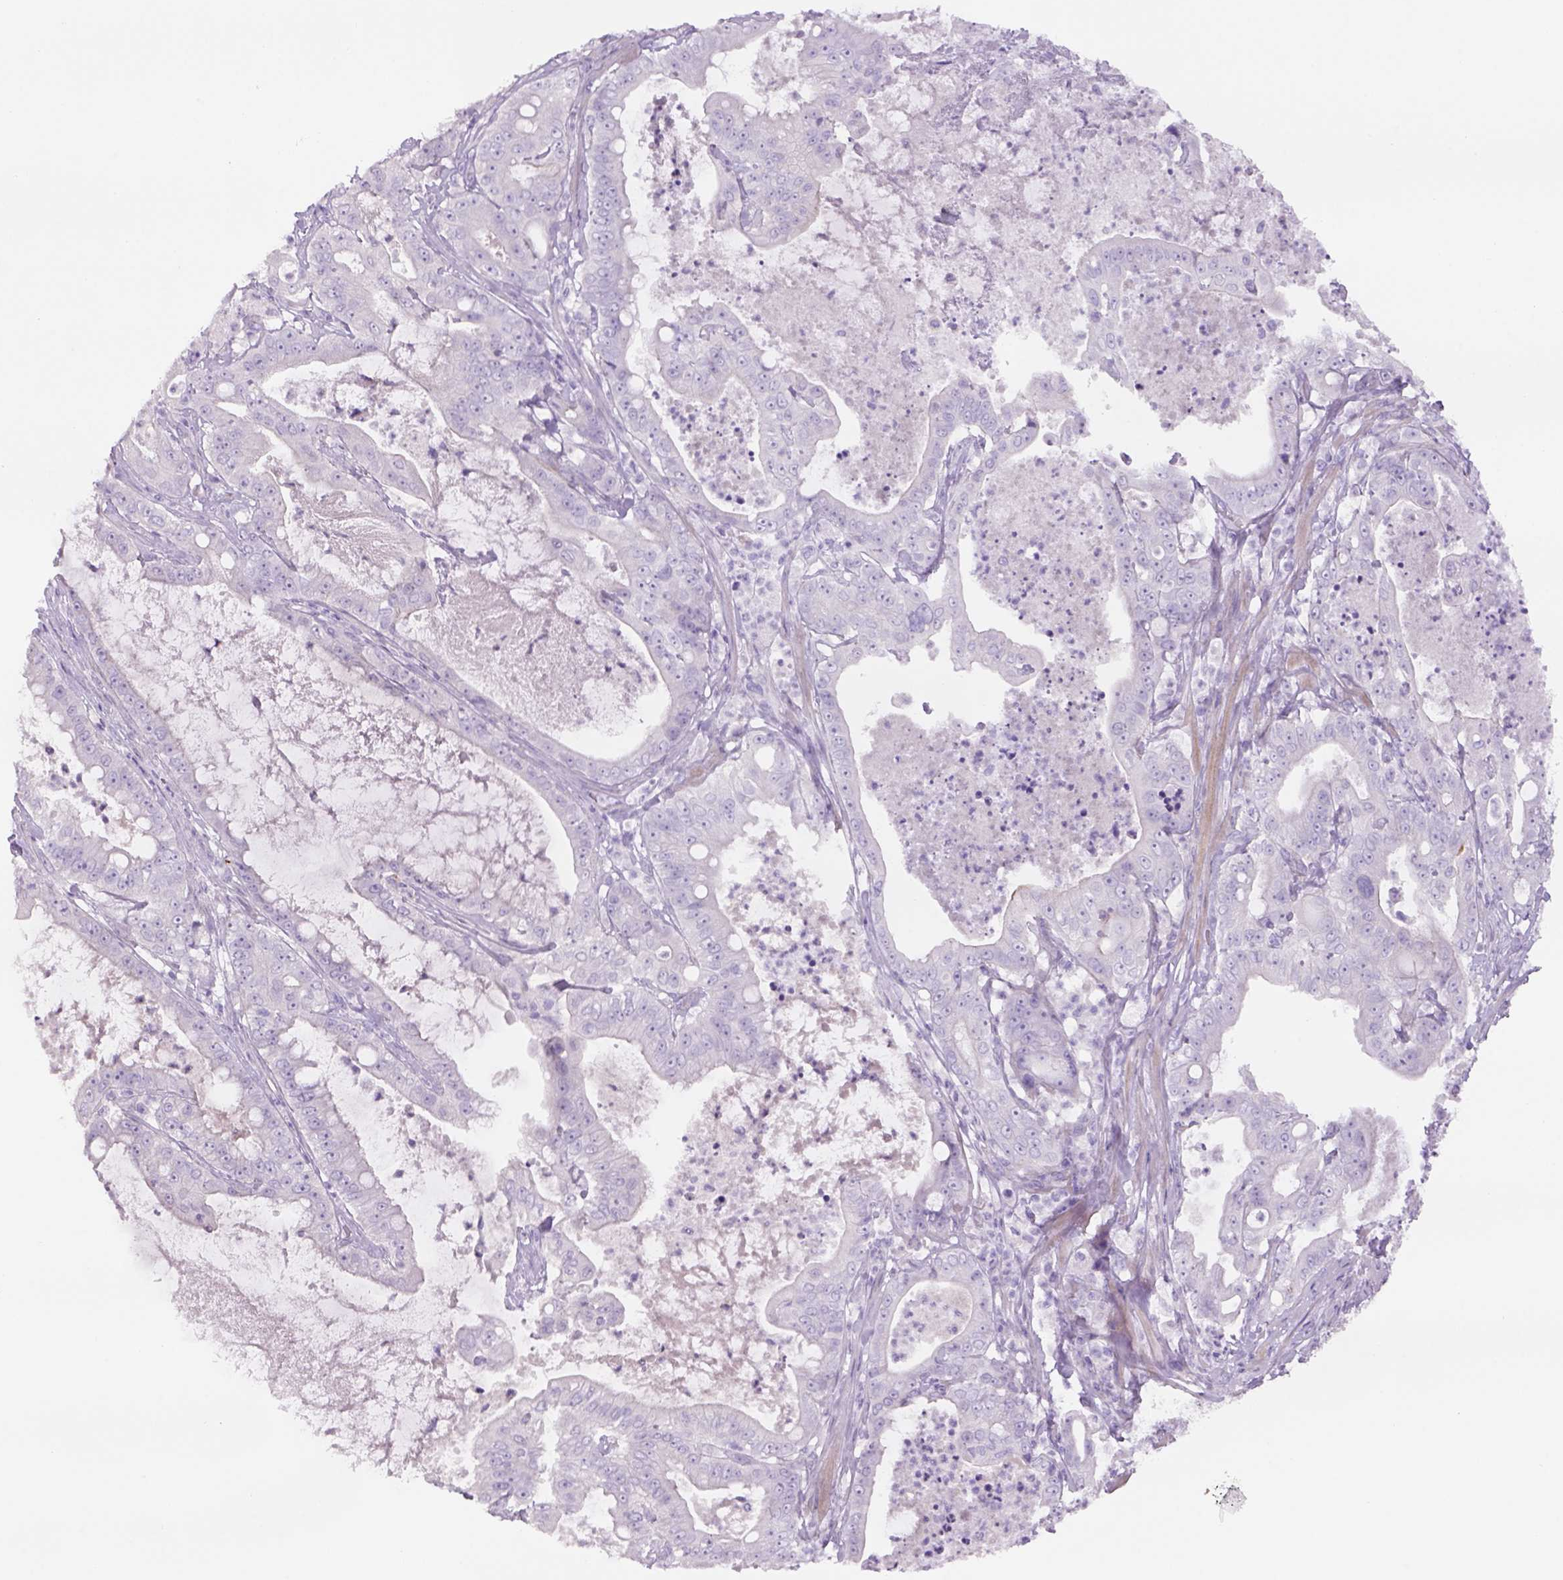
{"staining": {"intensity": "negative", "quantity": "none", "location": "none"}, "tissue": "pancreatic cancer", "cell_type": "Tumor cells", "image_type": "cancer", "snomed": [{"axis": "morphology", "description": "Adenocarcinoma, NOS"}, {"axis": "topography", "description": "Pancreas"}], "caption": "There is no significant positivity in tumor cells of pancreatic cancer (adenocarcinoma). (DAB (3,3'-diaminobenzidine) immunohistochemistry visualized using brightfield microscopy, high magnification).", "gene": "TENM4", "patient": {"sex": "male", "age": 71}}